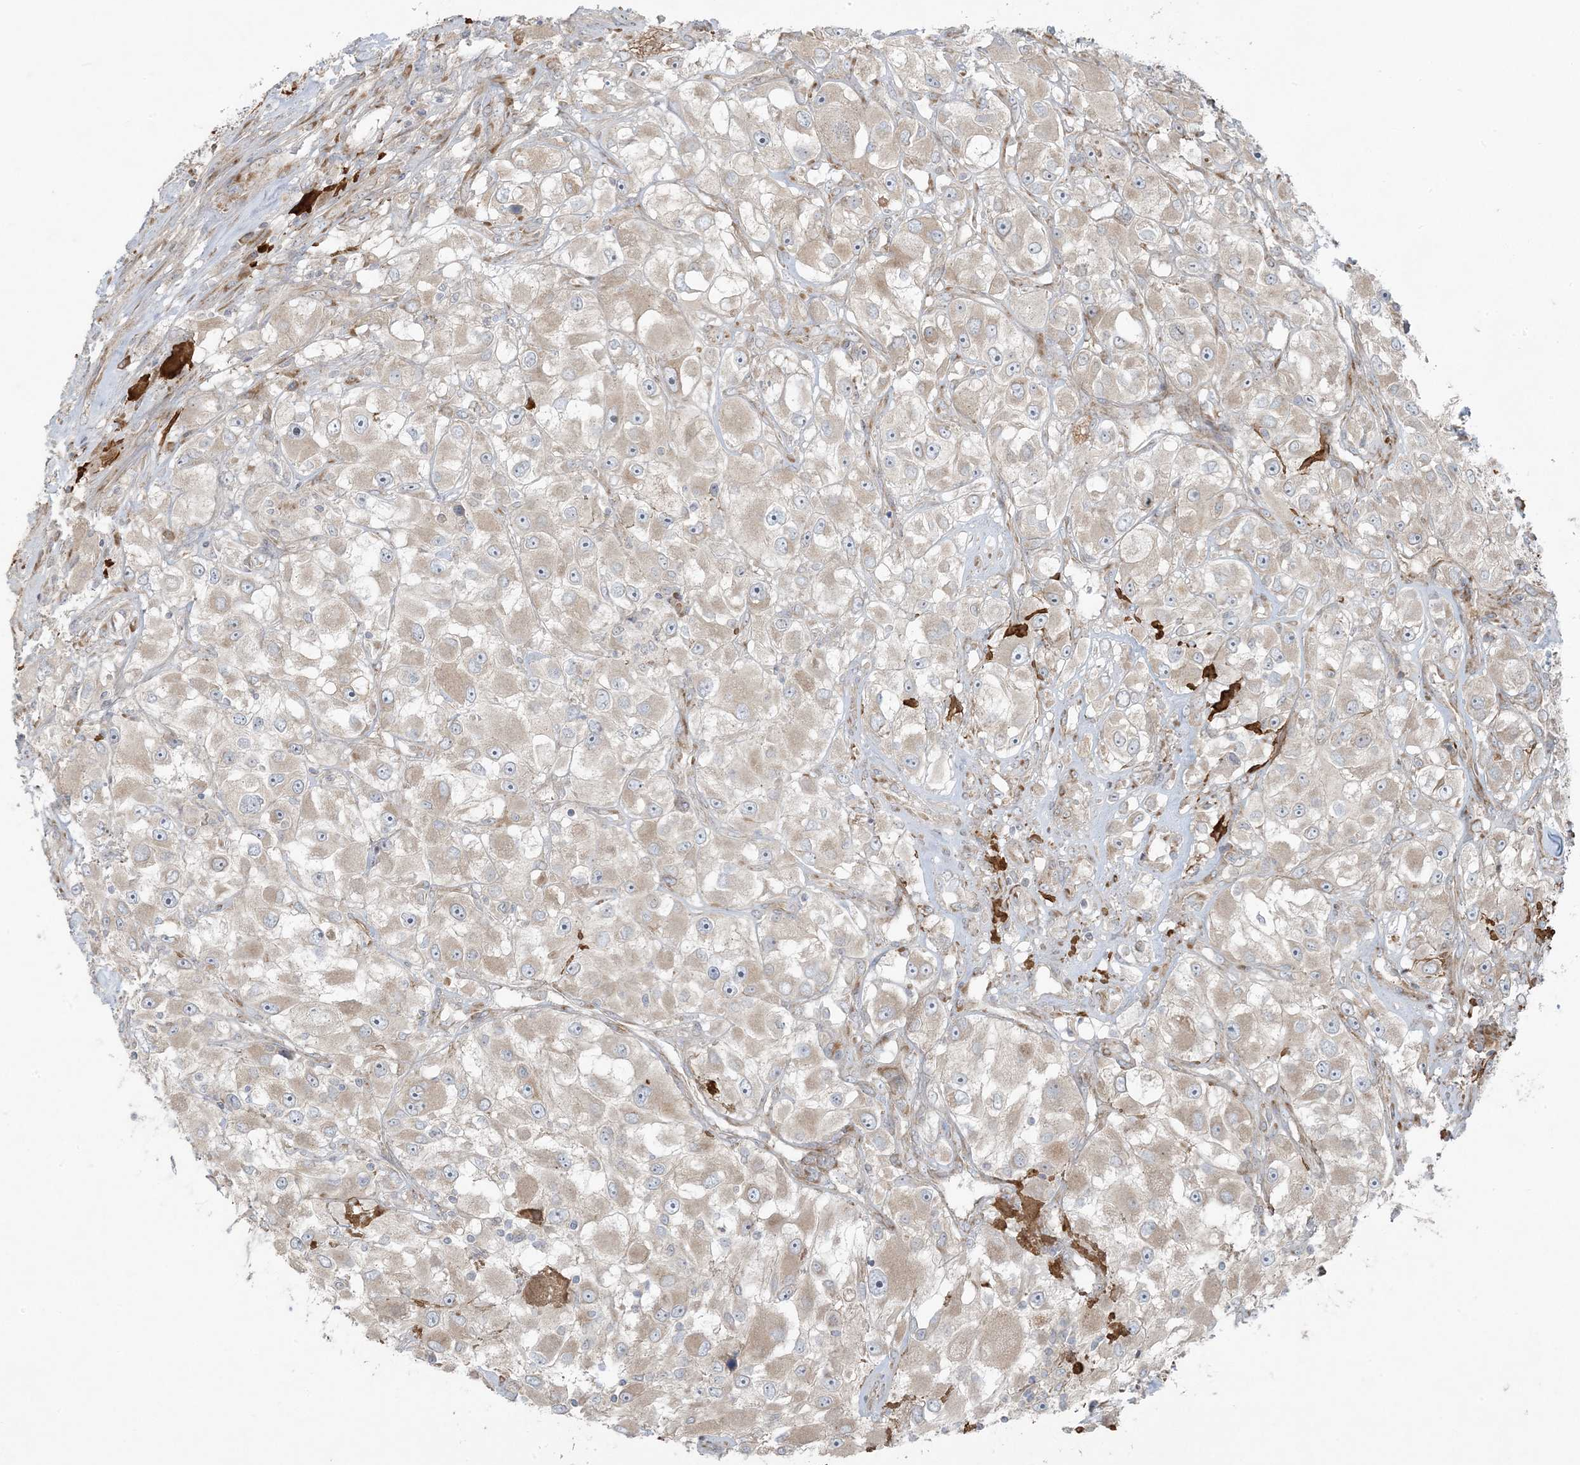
{"staining": {"intensity": "weak", "quantity": "25%-75%", "location": "cytoplasmic/membranous"}, "tissue": "renal cancer", "cell_type": "Tumor cells", "image_type": "cancer", "snomed": [{"axis": "morphology", "description": "Adenocarcinoma, NOS"}, {"axis": "topography", "description": "Kidney"}], "caption": "Approximately 25%-75% of tumor cells in human renal cancer reveal weak cytoplasmic/membranous protein staining as visualized by brown immunohistochemical staining.", "gene": "ZNF263", "patient": {"sex": "female", "age": 52}}